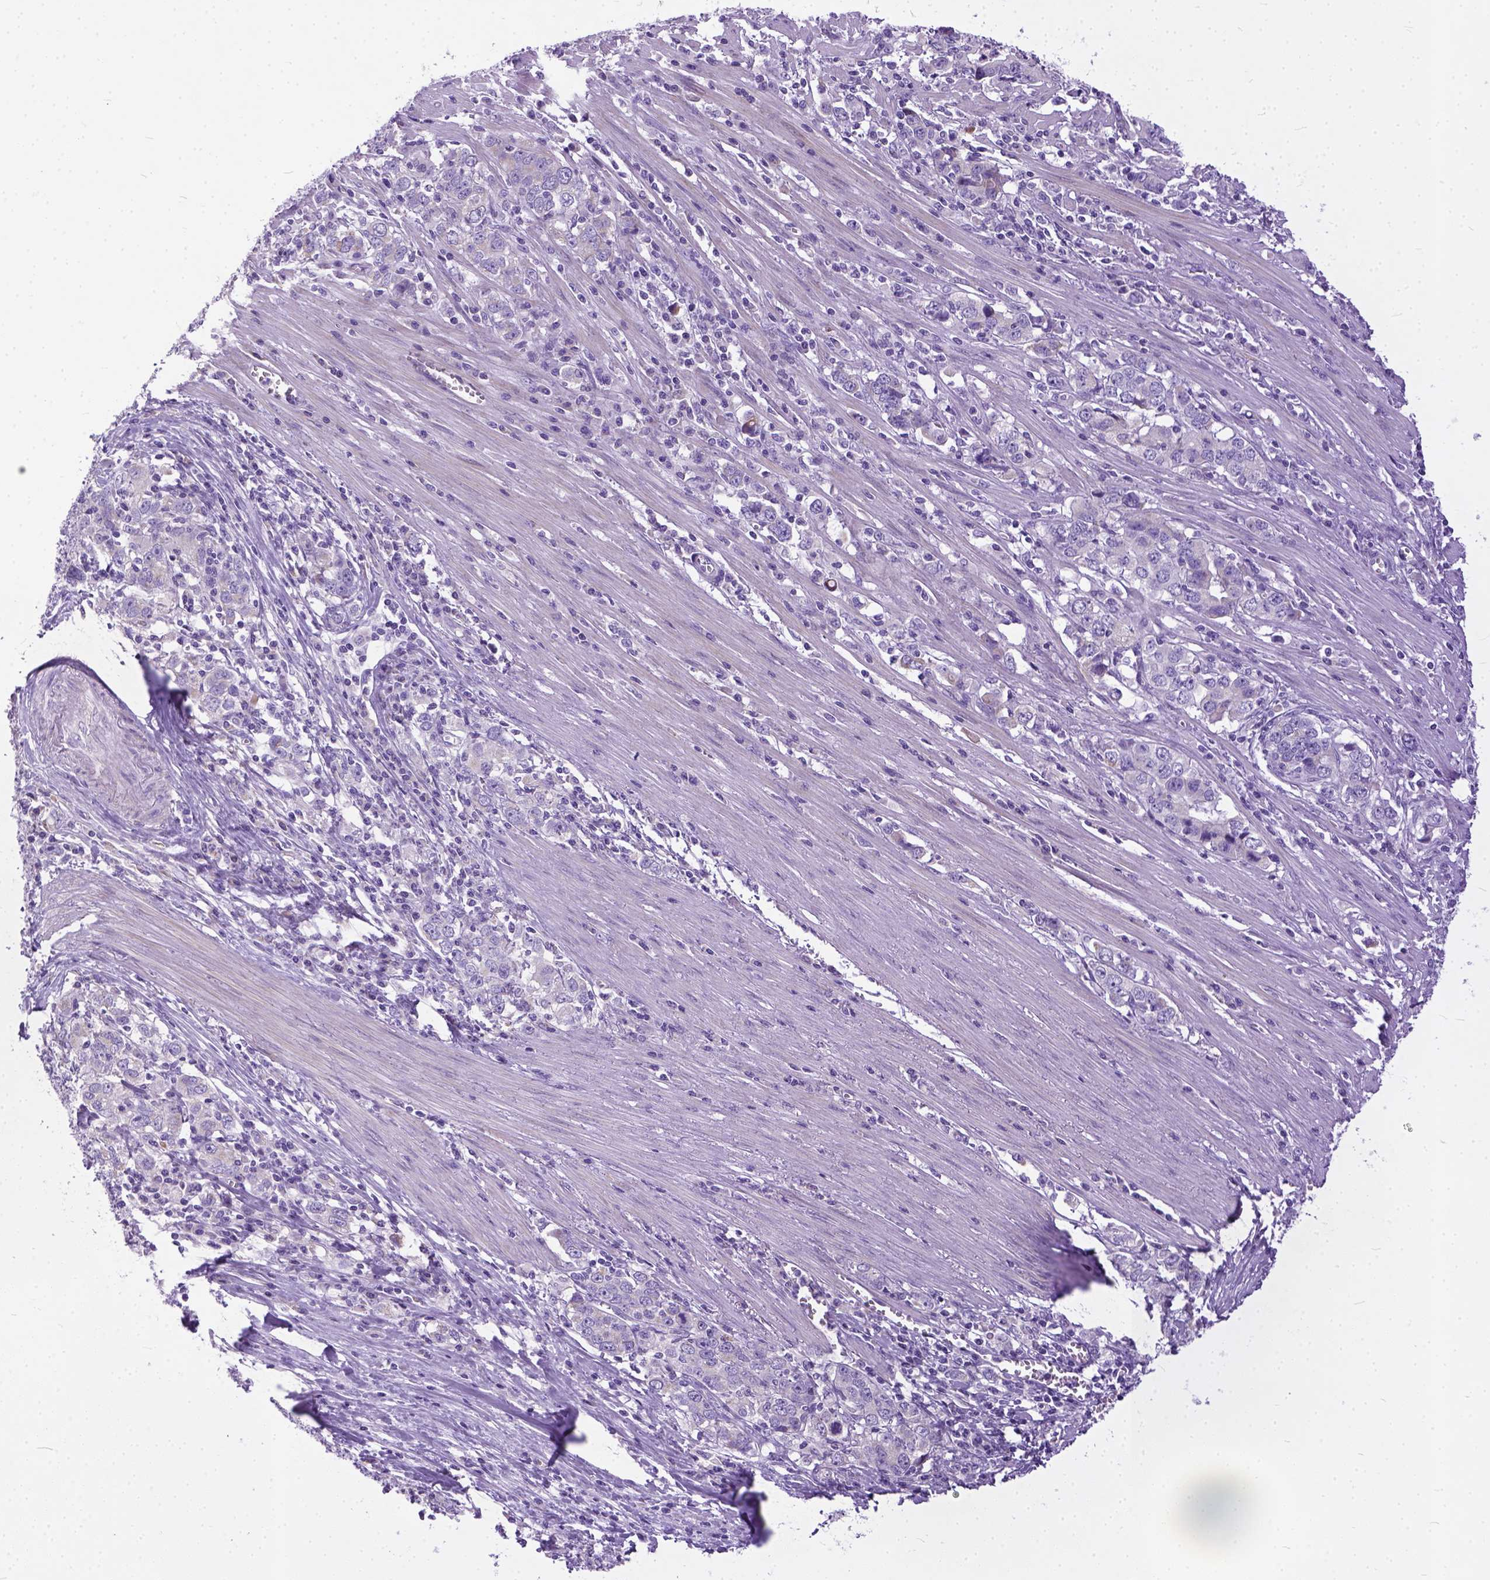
{"staining": {"intensity": "negative", "quantity": "none", "location": "none"}, "tissue": "stomach cancer", "cell_type": "Tumor cells", "image_type": "cancer", "snomed": [{"axis": "morphology", "description": "Adenocarcinoma, NOS"}, {"axis": "topography", "description": "Stomach, lower"}], "caption": "IHC image of neoplastic tissue: human stomach cancer (adenocarcinoma) stained with DAB exhibits no significant protein expression in tumor cells.", "gene": "PLK5", "patient": {"sex": "female", "age": 72}}